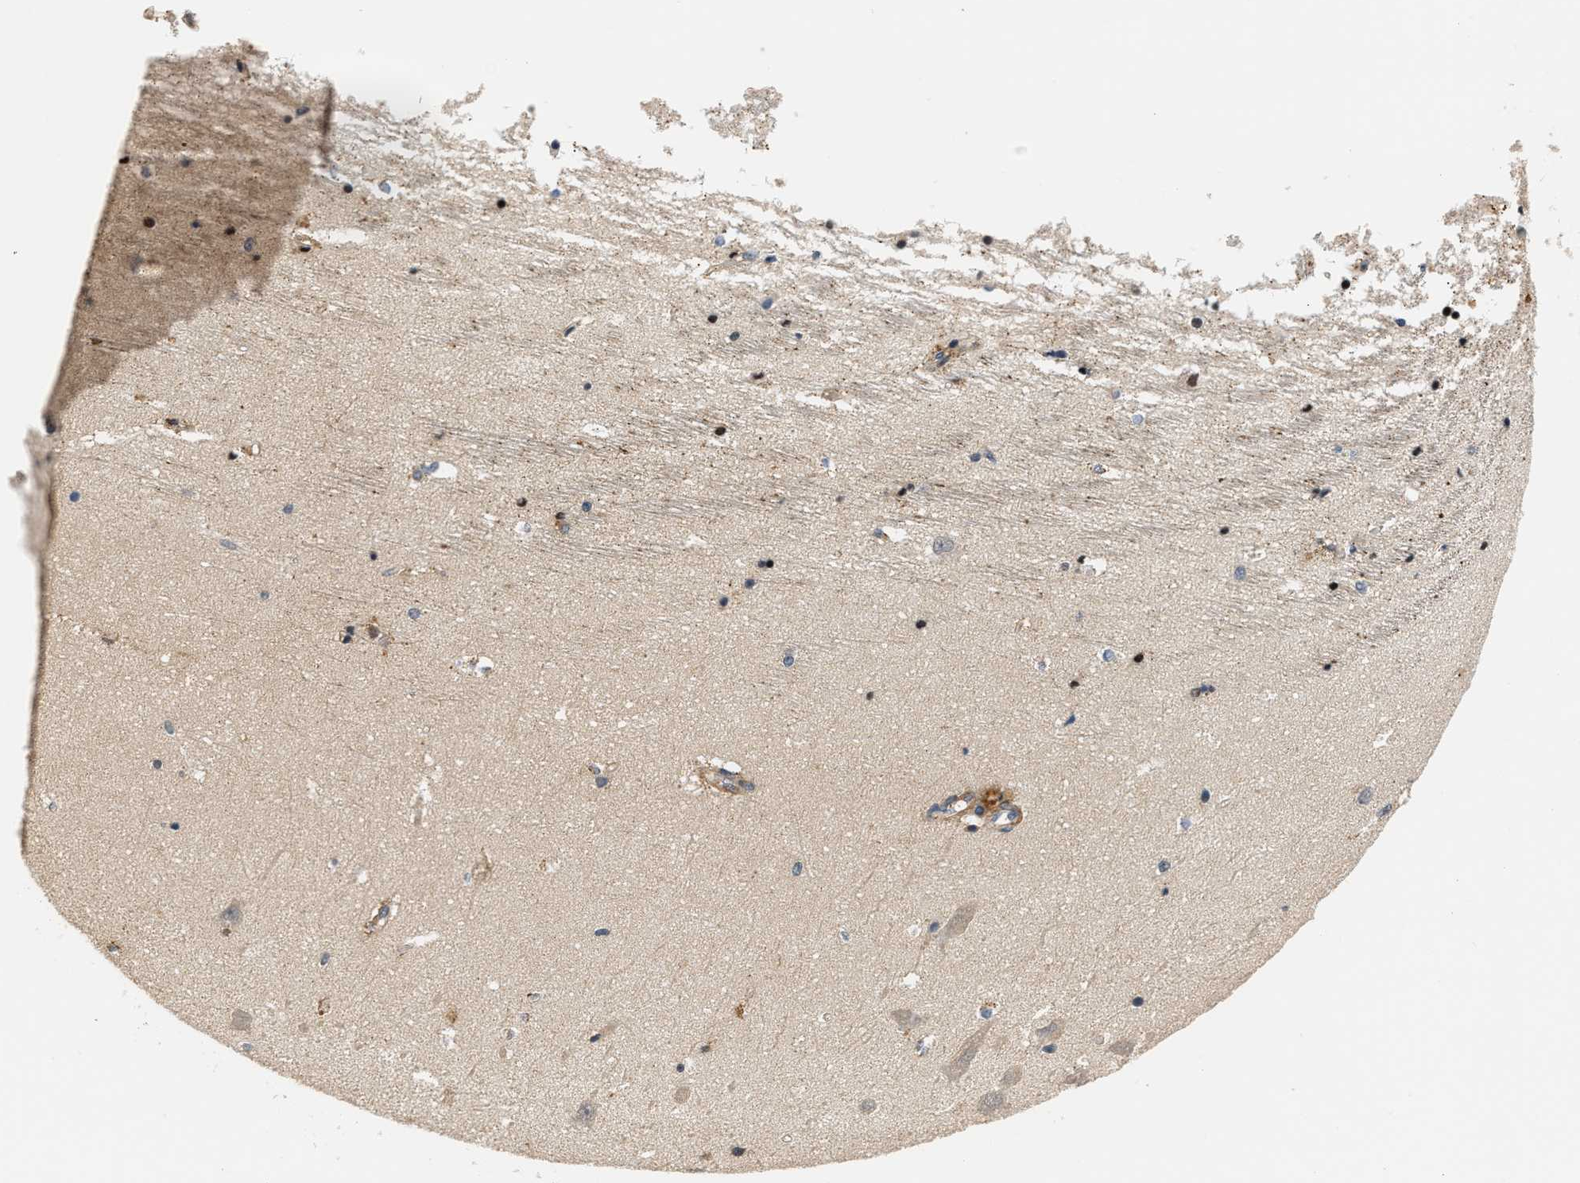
{"staining": {"intensity": "moderate", "quantity": "<25%", "location": "nuclear"}, "tissue": "hippocampus", "cell_type": "Glial cells", "image_type": "normal", "snomed": [{"axis": "morphology", "description": "Normal tissue, NOS"}, {"axis": "topography", "description": "Hippocampus"}], "caption": "High-power microscopy captured an IHC image of benign hippocampus, revealing moderate nuclear positivity in about <25% of glial cells. (Brightfield microscopy of DAB IHC at high magnification).", "gene": "LARP6", "patient": {"sex": "male", "age": 45}}